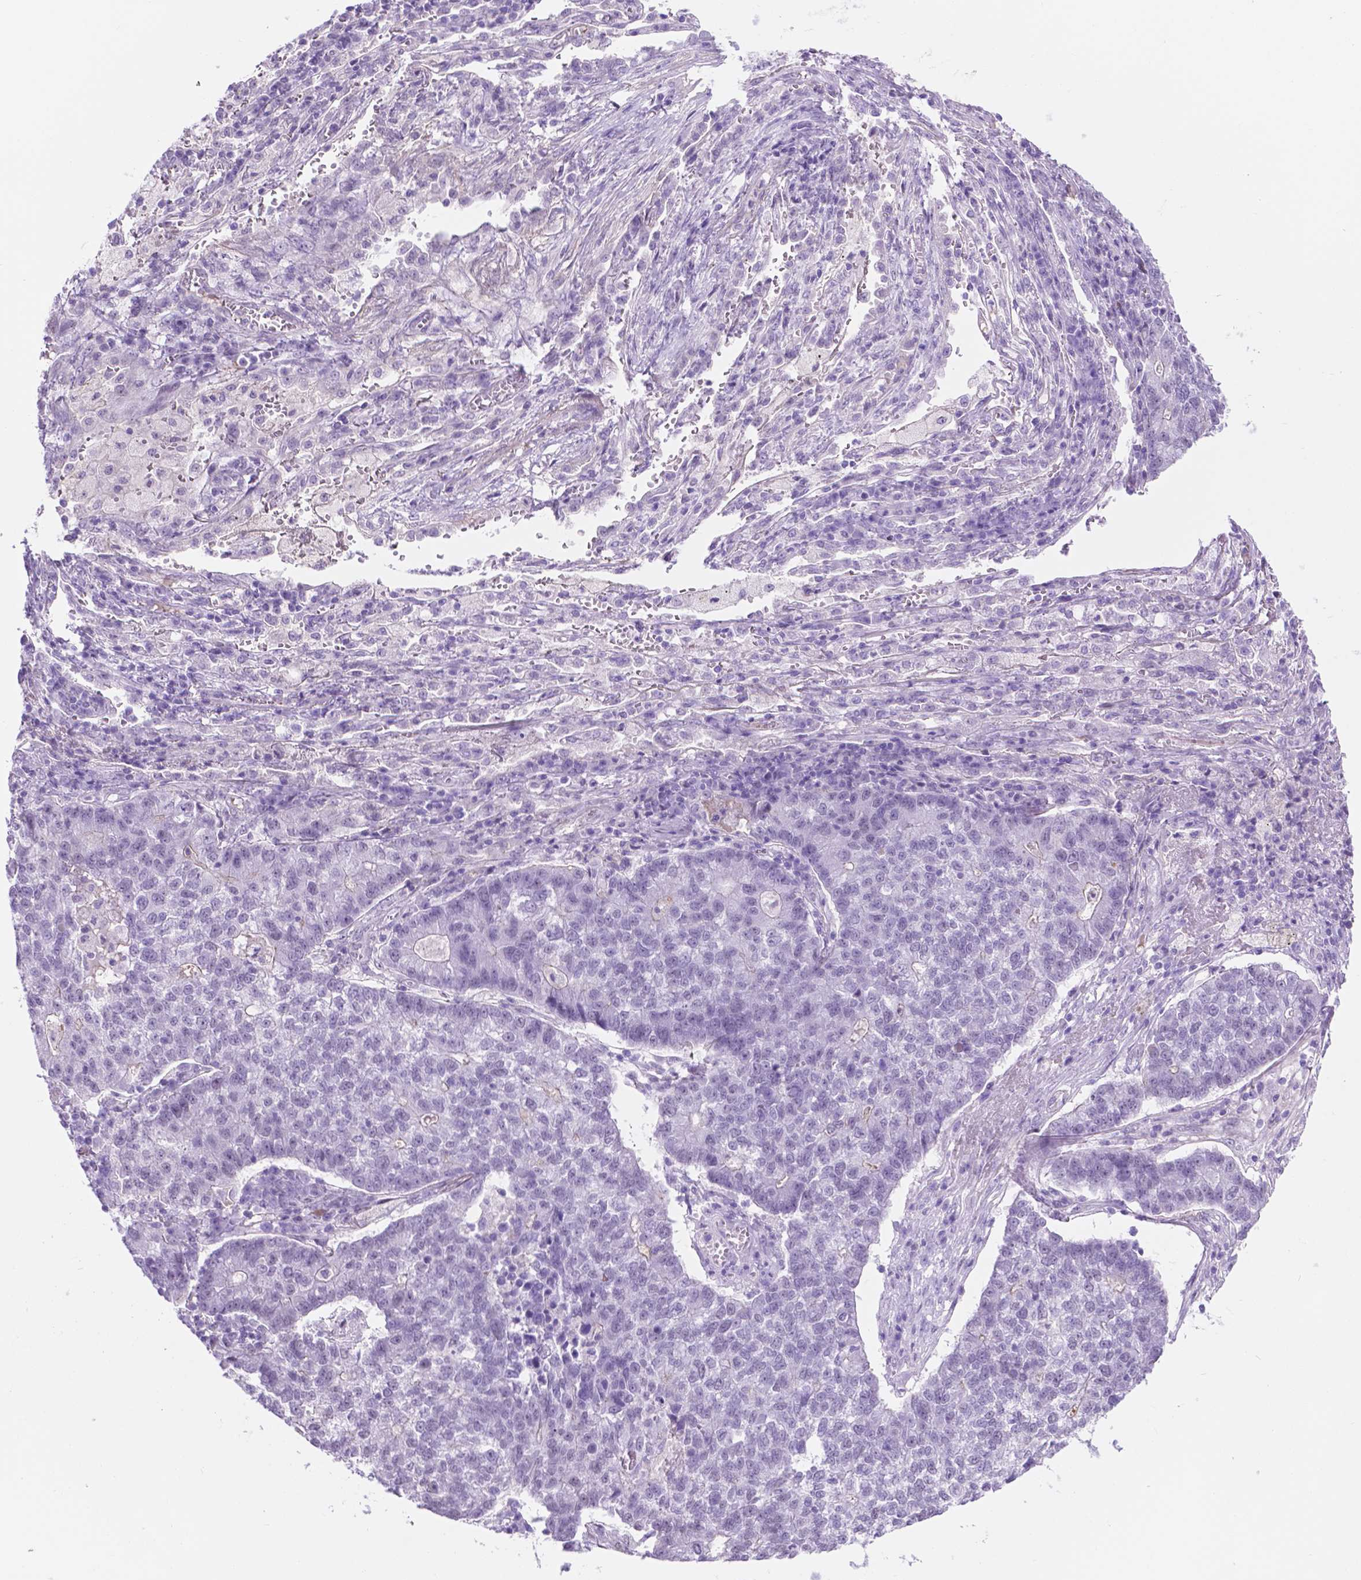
{"staining": {"intensity": "negative", "quantity": "none", "location": "none"}, "tissue": "lung cancer", "cell_type": "Tumor cells", "image_type": "cancer", "snomed": [{"axis": "morphology", "description": "Adenocarcinoma, NOS"}, {"axis": "topography", "description": "Lung"}], "caption": "This is a histopathology image of immunohistochemistry (IHC) staining of lung cancer (adenocarcinoma), which shows no staining in tumor cells.", "gene": "ACY3", "patient": {"sex": "male", "age": 57}}